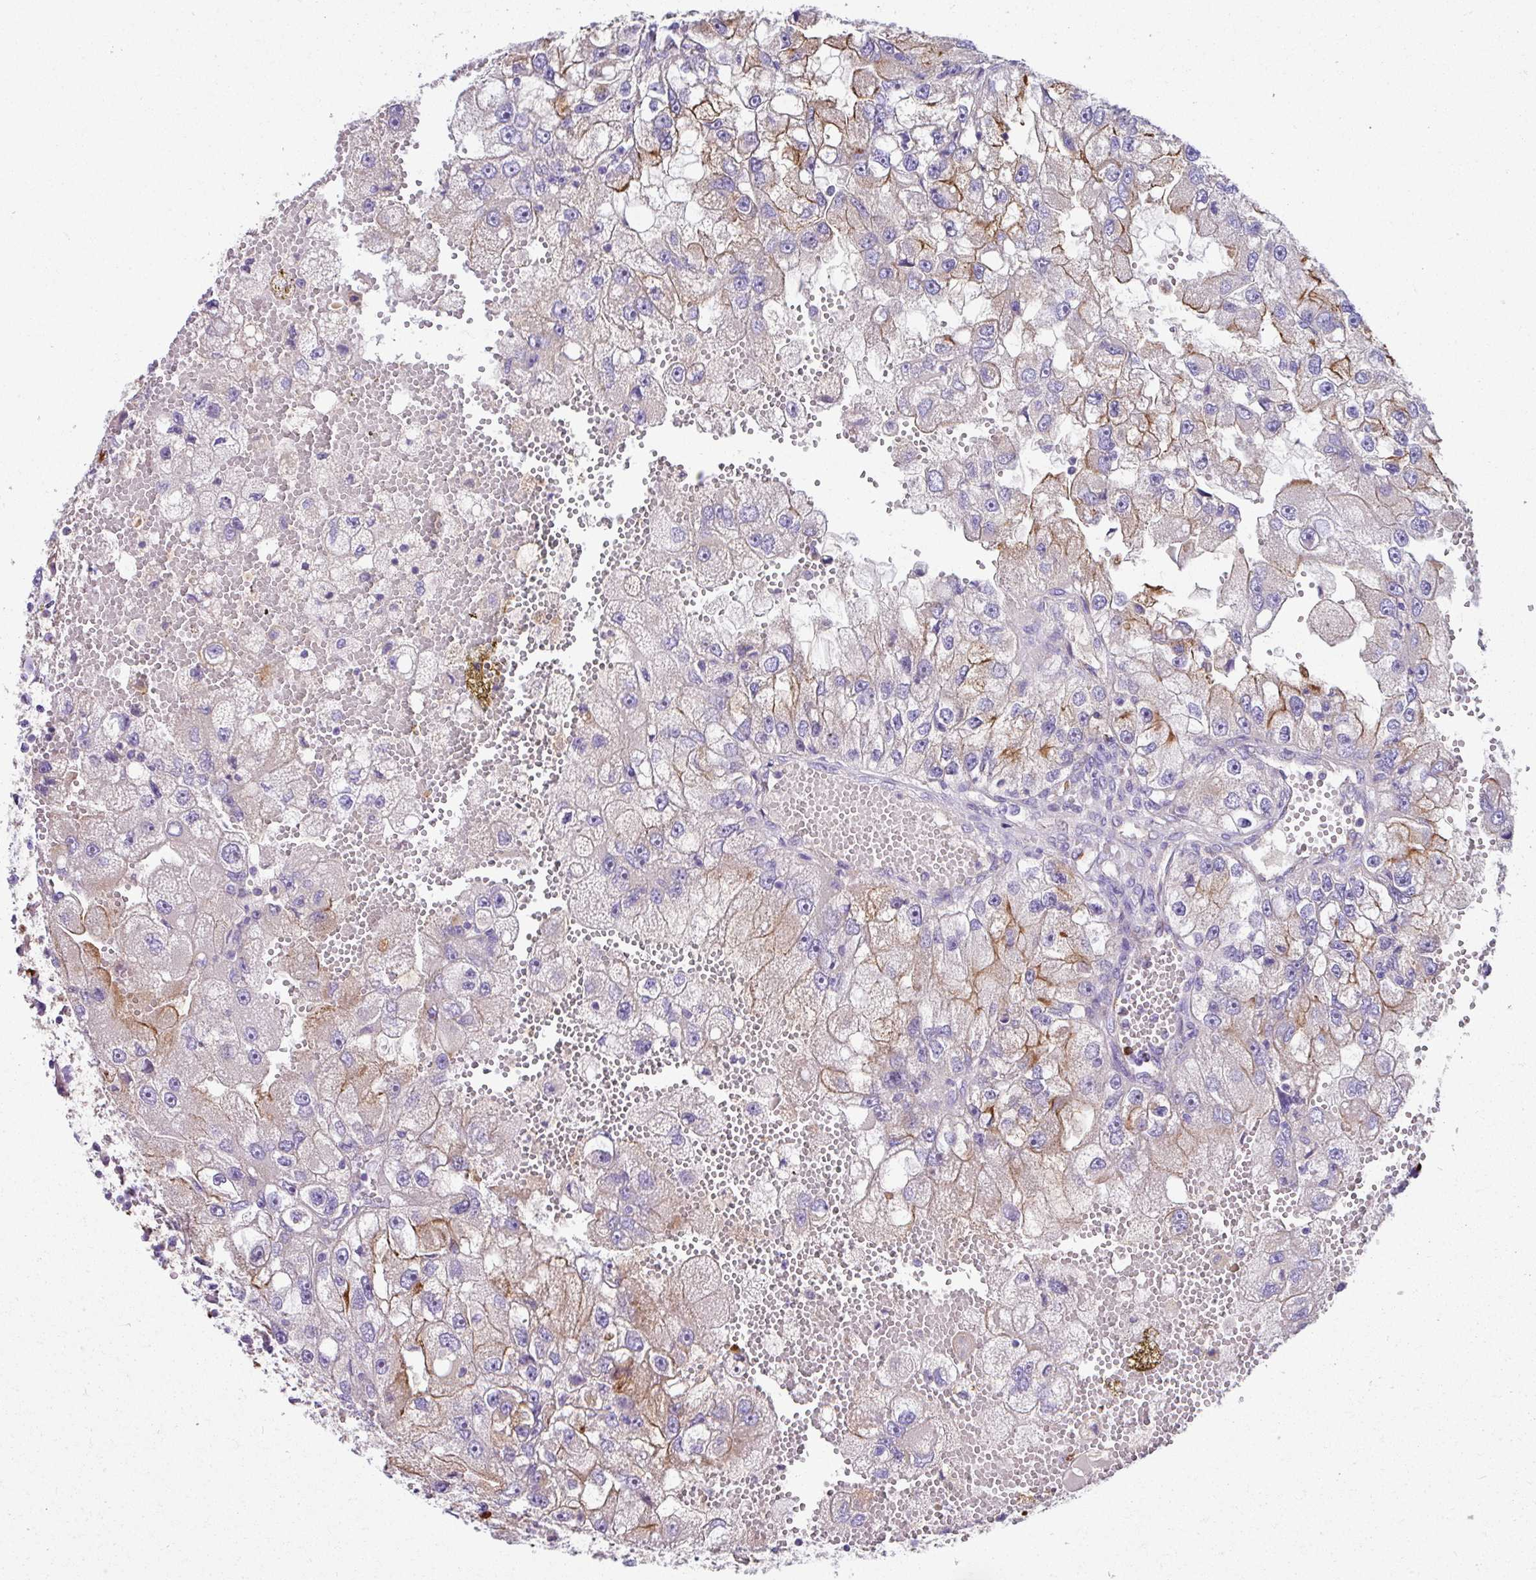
{"staining": {"intensity": "moderate", "quantity": "25%-75%", "location": "cytoplasmic/membranous"}, "tissue": "renal cancer", "cell_type": "Tumor cells", "image_type": "cancer", "snomed": [{"axis": "morphology", "description": "Adenocarcinoma, NOS"}, {"axis": "topography", "description": "Kidney"}], "caption": "A histopathology image of adenocarcinoma (renal) stained for a protein displays moderate cytoplasmic/membranous brown staining in tumor cells.", "gene": "CRISP3", "patient": {"sex": "male", "age": 63}}